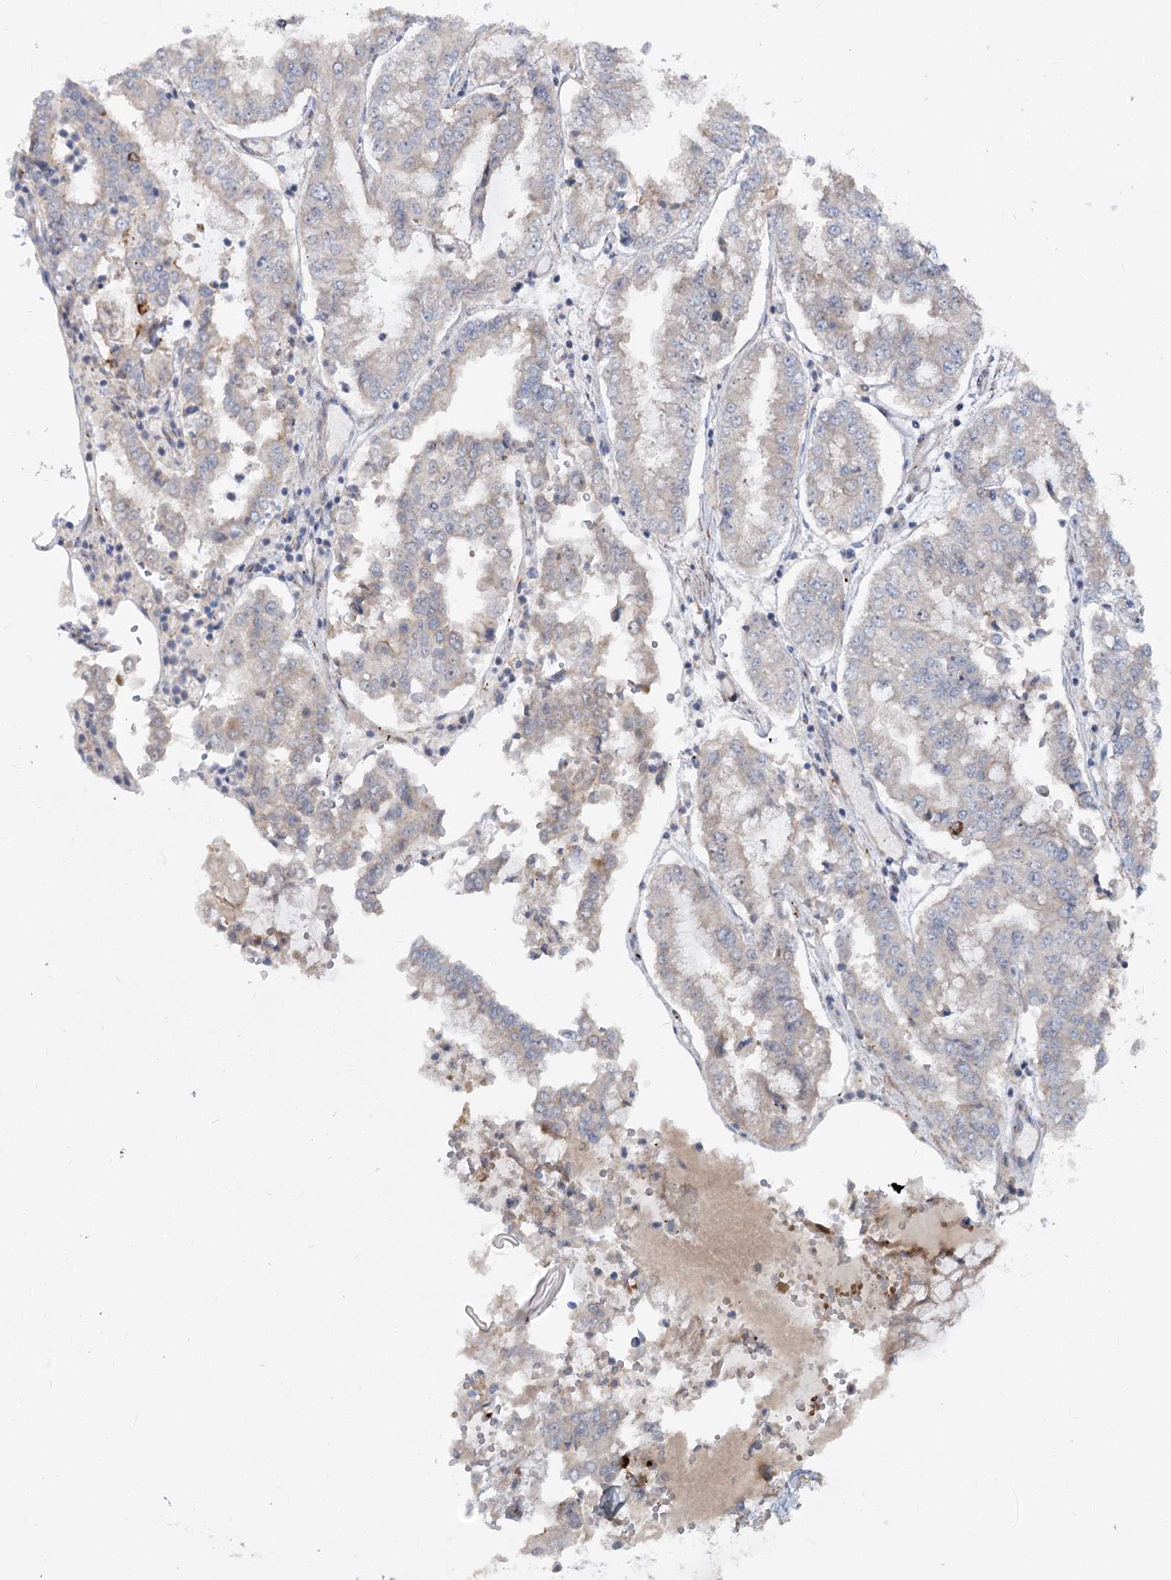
{"staining": {"intensity": "weak", "quantity": "<25%", "location": "cytoplasmic/membranous"}, "tissue": "stomach cancer", "cell_type": "Tumor cells", "image_type": "cancer", "snomed": [{"axis": "morphology", "description": "Adenocarcinoma, NOS"}, {"axis": "topography", "description": "Stomach"}], "caption": "High magnification brightfield microscopy of stomach adenocarcinoma stained with DAB (3,3'-diaminobenzidine) (brown) and counterstained with hematoxylin (blue): tumor cells show no significant staining.", "gene": "FGF19", "patient": {"sex": "male", "age": 76}}